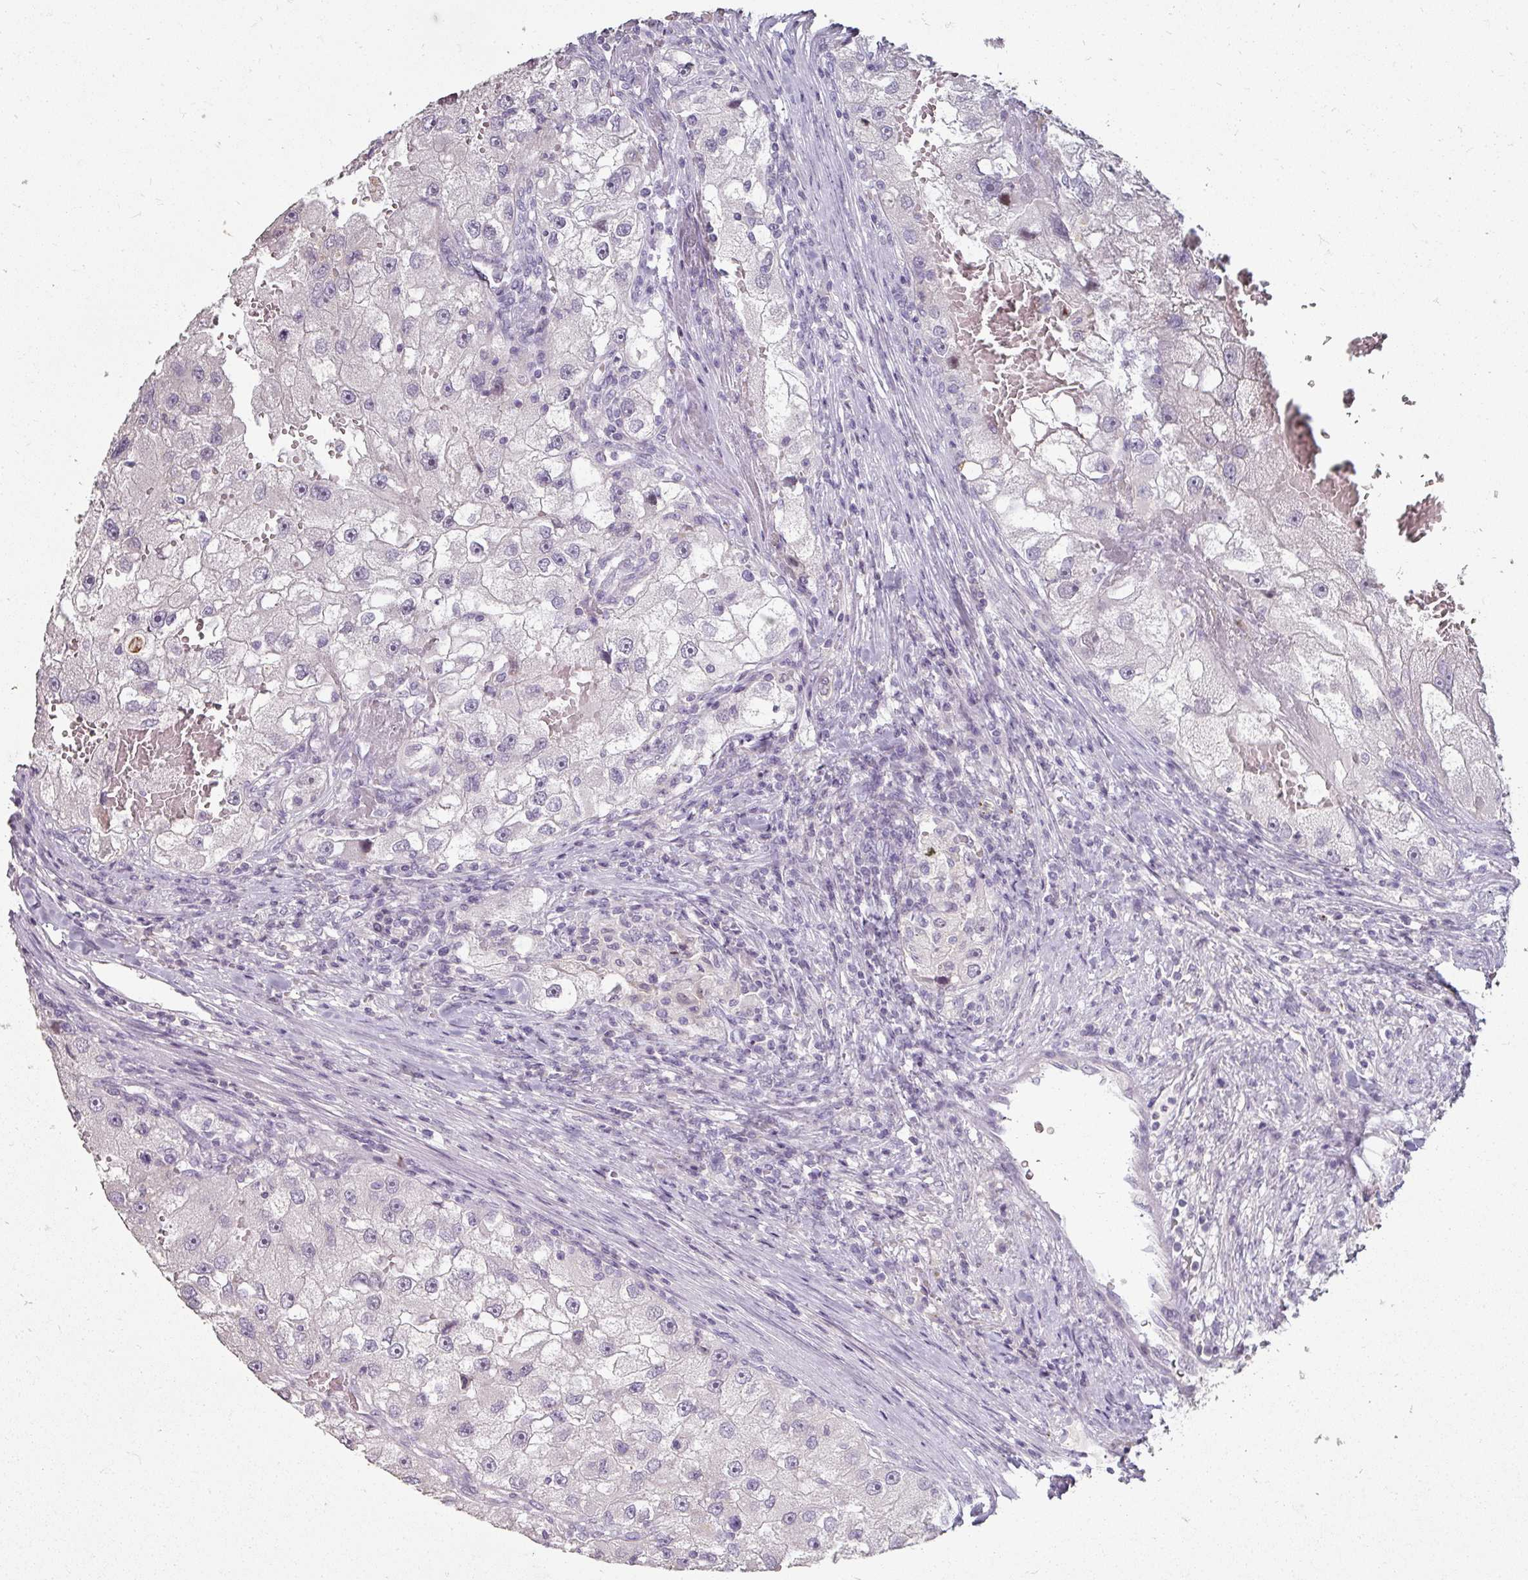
{"staining": {"intensity": "negative", "quantity": "none", "location": "none"}, "tissue": "renal cancer", "cell_type": "Tumor cells", "image_type": "cancer", "snomed": [{"axis": "morphology", "description": "Adenocarcinoma, NOS"}, {"axis": "topography", "description": "Kidney"}], "caption": "The photomicrograph reveals no significant expression in tumor cells of renal adenocarcinoma.", "gene": "GTF2H3", "patient": {"sex": "male", "age": 63}}